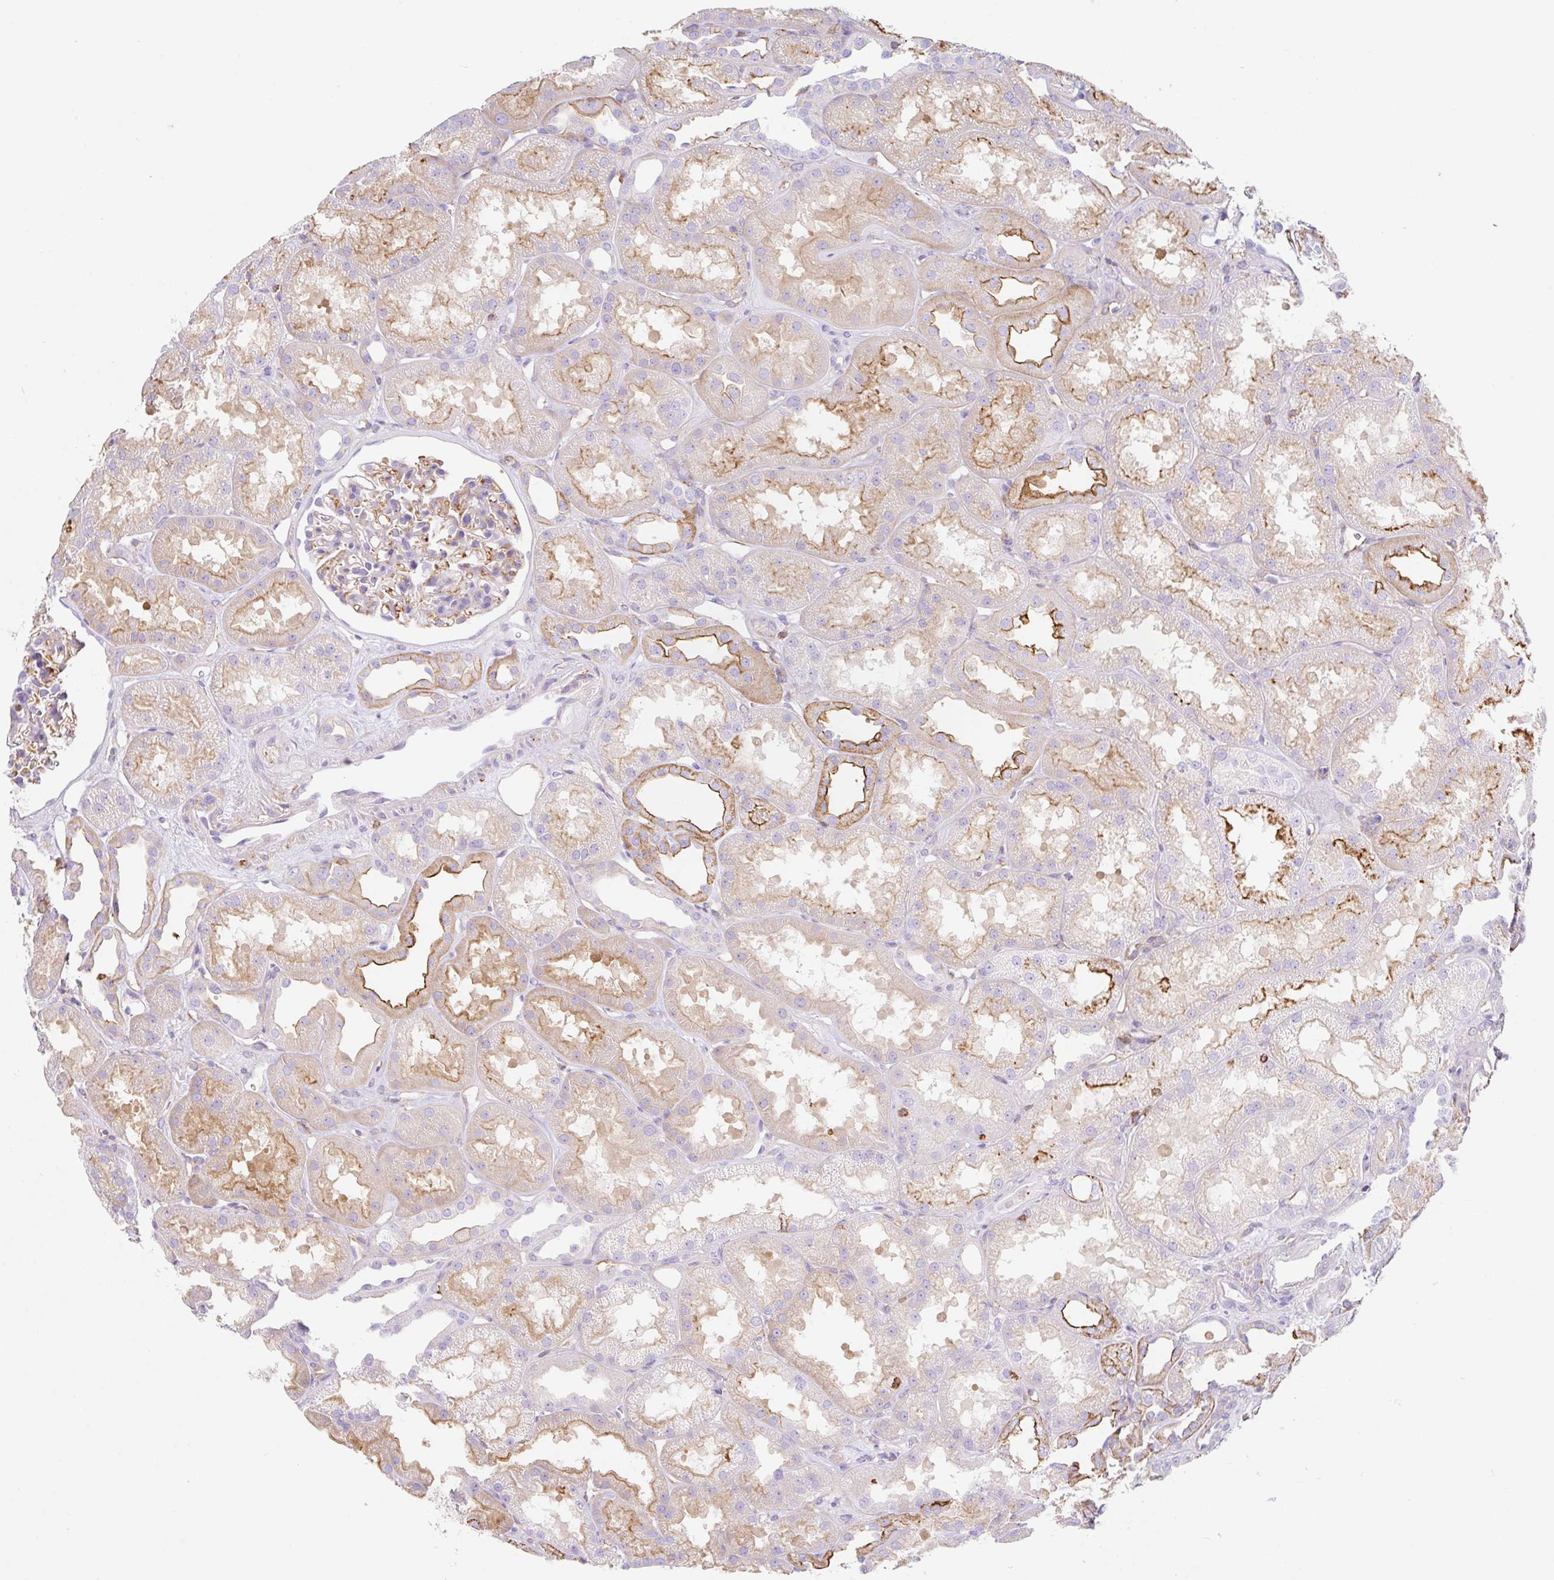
{"staining": {"intensity": "moderate", "quantity": "<25%", "location": "cytoplasmic/membranous"}, "tissue": "kidney", "cell_type": "Cells in glomeruli", "image_type": "normal", "snomed": [{"axis": "morphology", "description": "Normal tissue, NOS"}, {"axis": "topography", "description": "Kidney"}], "caption": "Normal kidney was stained to show a protein in brown. There is low levels of moderate cytoplasmic/membranous positivity in about <25% of cells in glomeruli.", "gene": "MTTP", "patient": {"sex": "male", "age": 61}}